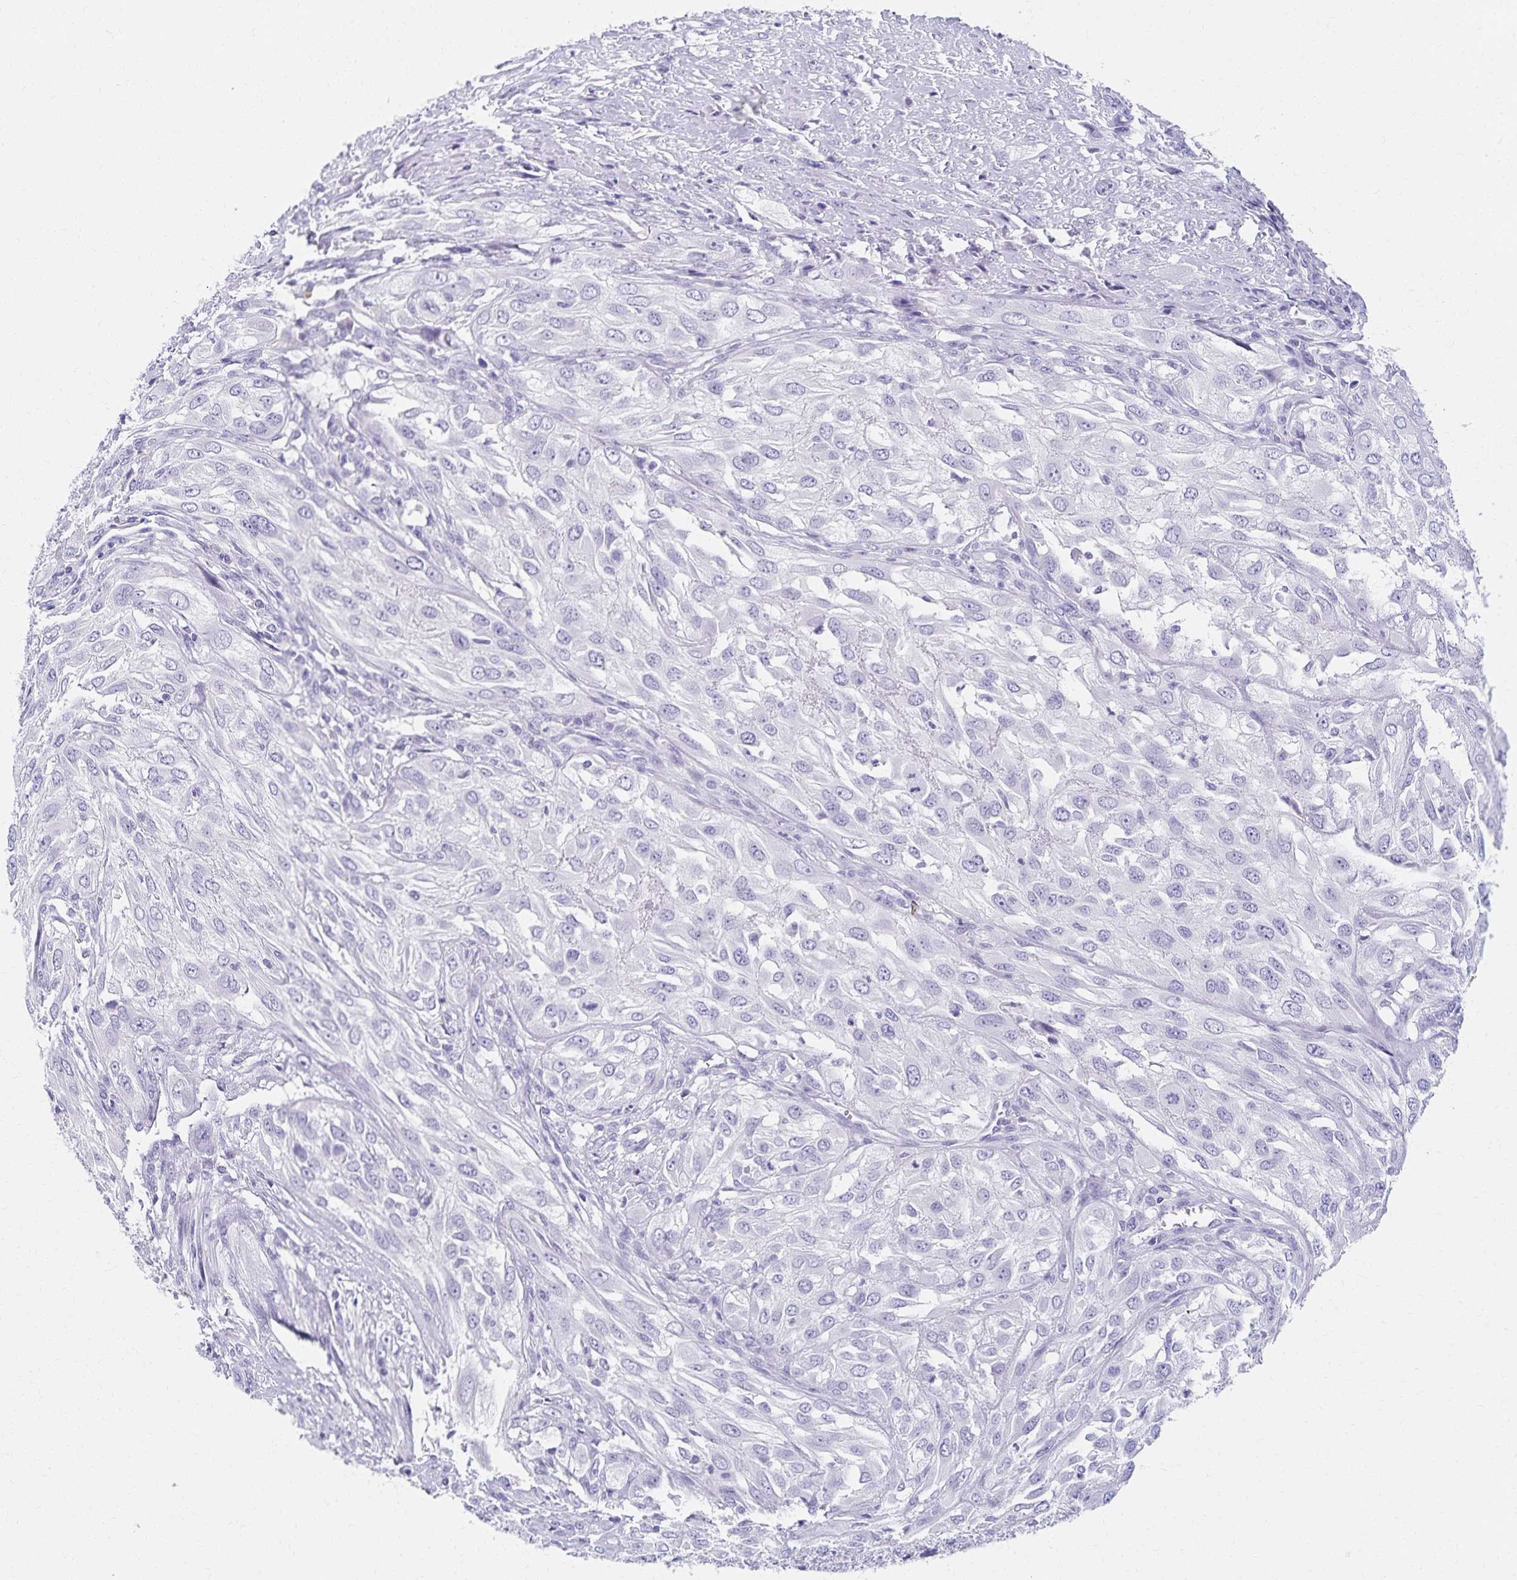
{"staining": {"intensity": "negative", "quantity": "none", "location": "none"}, "tissue": "urothelial cancer", "cell_type": "Tumor cells", "image_type": "cancer", "snomed": [{"axis": "morphology", "description": "Urothelial carcinoma, High grade"}, {"axis": "topography", "description": "Urinary bladder"}], "caption": "A micrograph of human urothelial cancer is negative for staining in tumor cells. (DAB (3,3'-diaminobenzidine) immunohistochemistry visualized using brightfield microscopy, high magnification).", "gene": "C2orf50", "patient": {"sex": "male", "age": 67}}